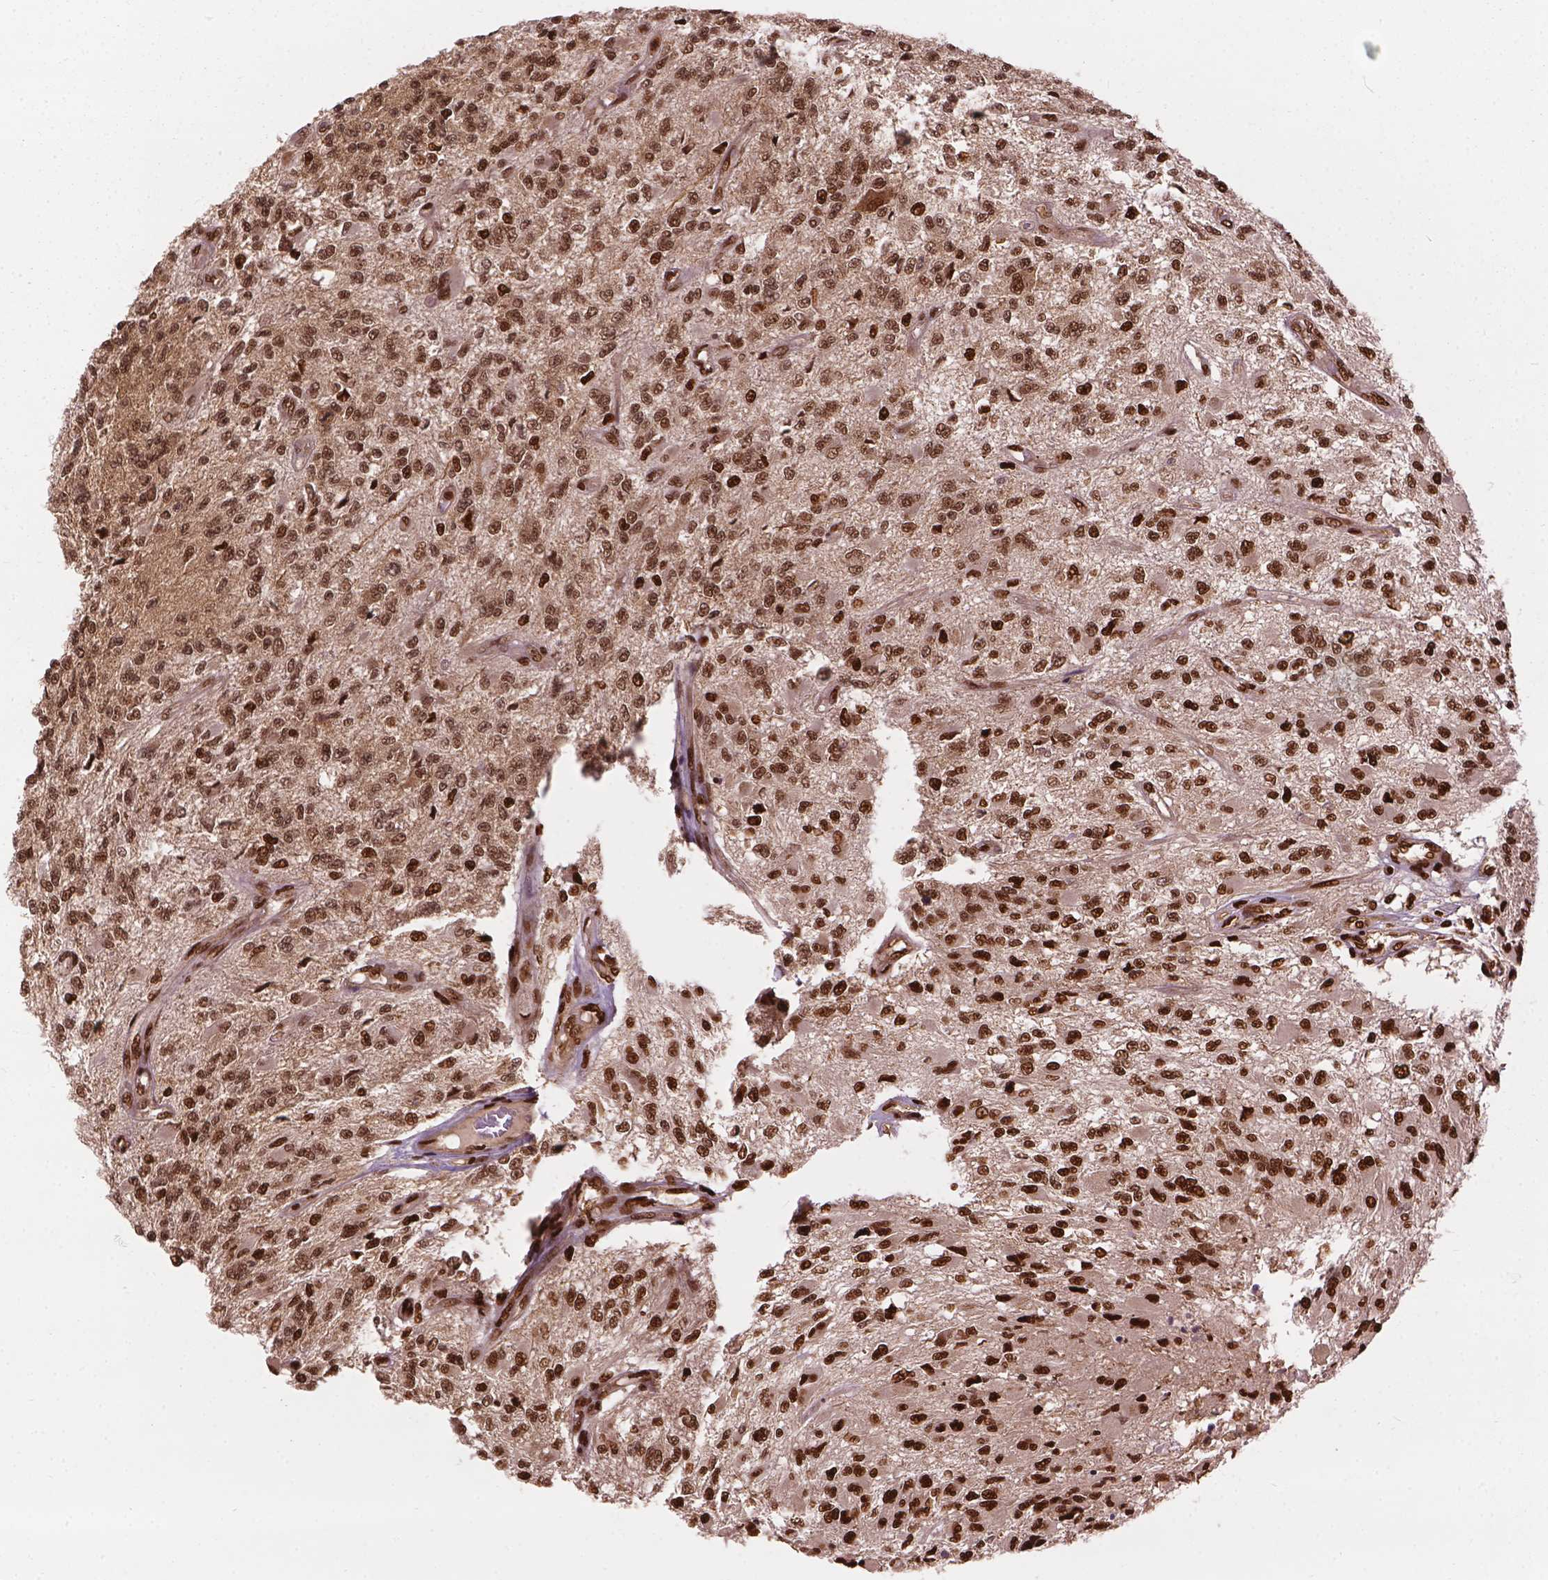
{"staining": {"intensity": "moderate", "quantity": ">75%", "location": "nuclear"}, "tissue": "glioma", "cell_type": "Tumor cells", "image_type": "cancer", "snomed": [{"axis": "morphology", "description": "Glioma, malignant, High grade"}, {"axis": "topography", "description": "Brain"}], "caption": "Malignant glioma (high-grade) stained for a protein displays moderate nuclear positivity in tumor cells.", "gene": "ANP32B", "patient": {"sex": "female", "age": 63}}